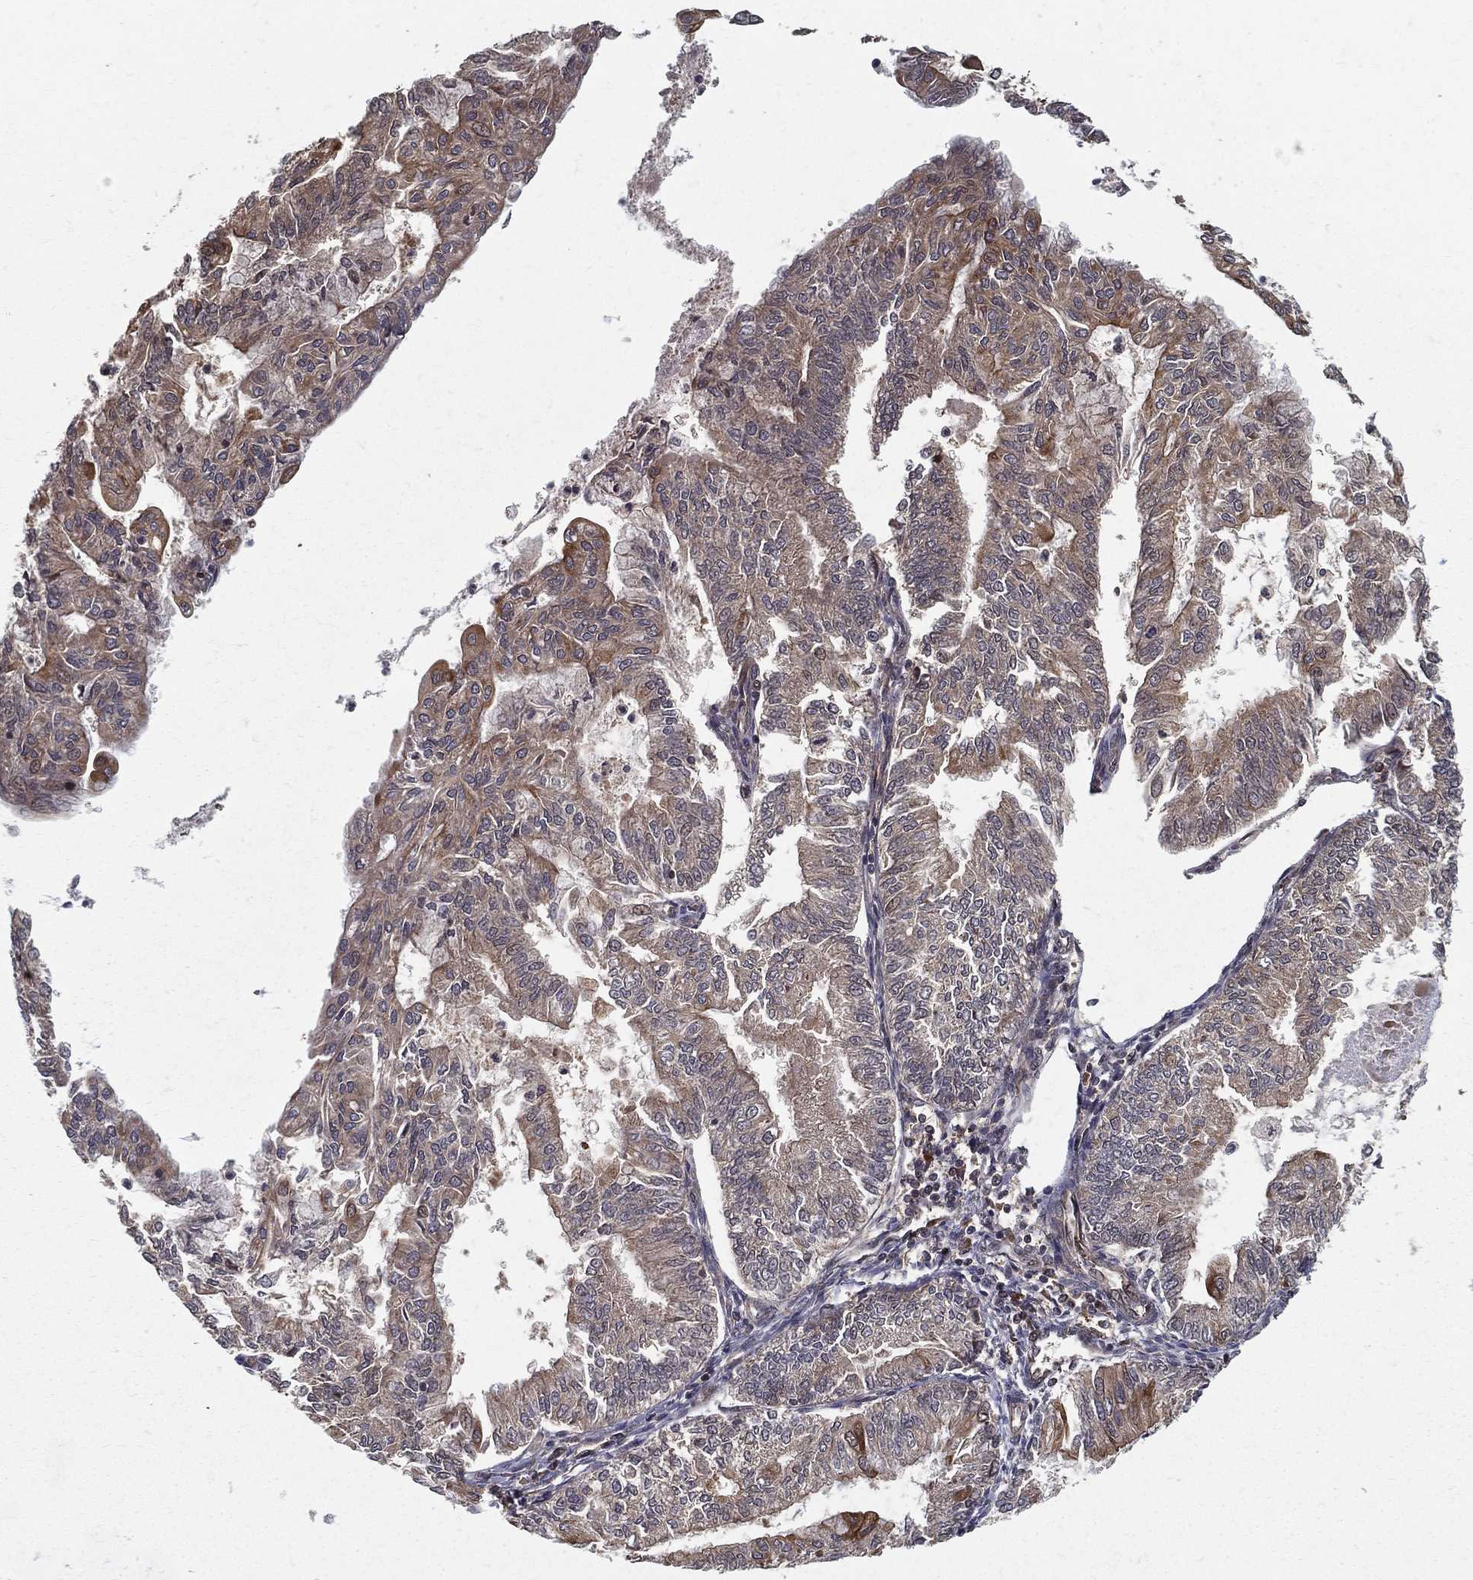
{"staining": {"intensity": "moderate", "quantity": "<25%", "location": "cytoplasmic/membranous"}, "tissue": "endometrial cancer", "cell_type": "Tumor cells", "image_type": "cancer", "snomed": [{"axis": "morphology", "description": "Adenocarcinoma, NOS"}, {"axis": "topography", "description": "Endometrium"}], "caption": "The photomicrograph demonstrates immunohistochemical staining of endometrial adenocarcinoma. There is moderate cytoplasmic/membranous staining is present in about <25% of tumor cells.", "gene": "SLC6A6", "patient": {"sex": "female", "age": 59}}